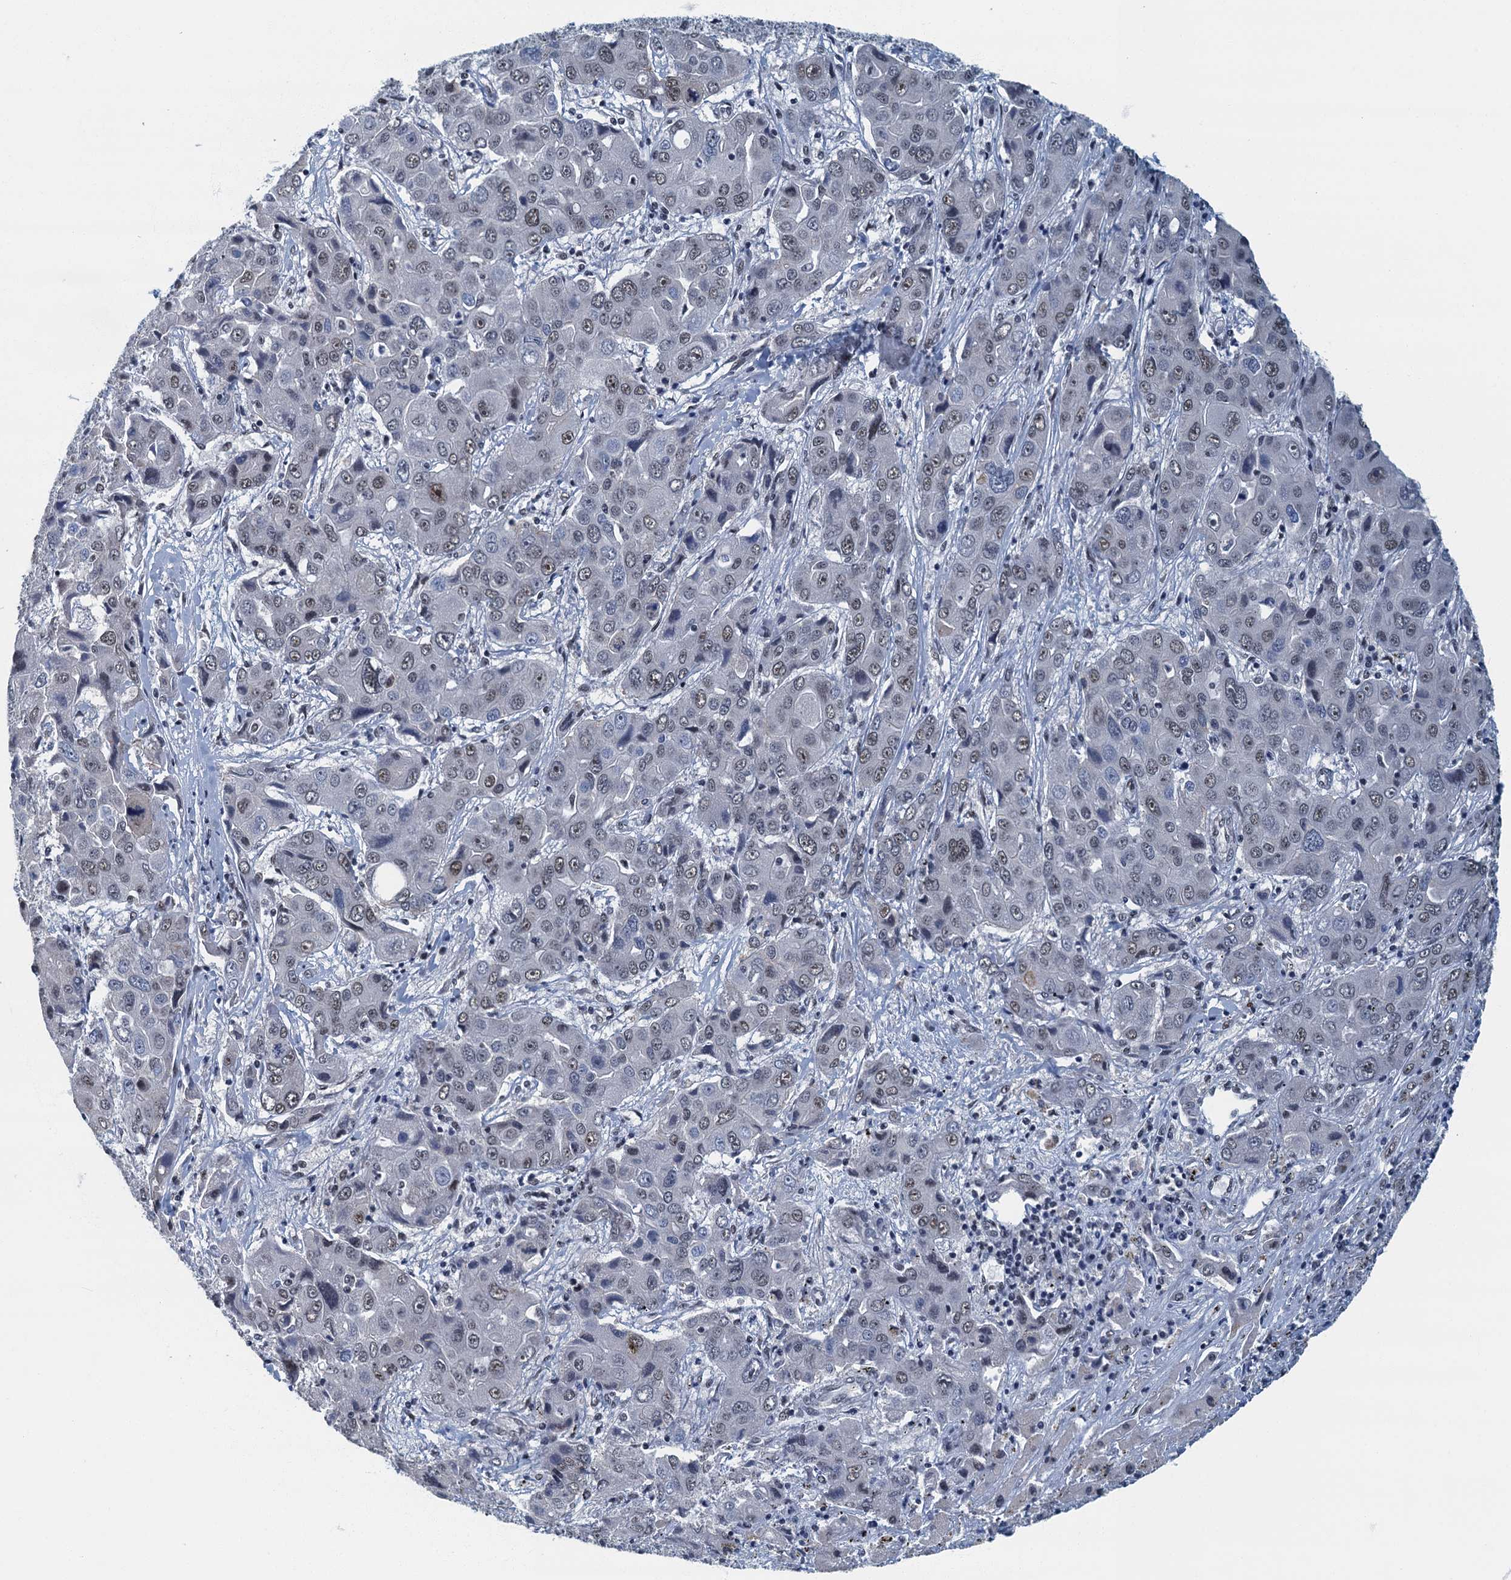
{"staining": {"intensity": "weak", "quantity": ">75%", "location": "nuclear"}, "tissue": "liver cancer", "cell_type": "Tumor cells", "image_type": "cancer", "snomed": [{"axis": "morphology", "description": "Cholangiocarcinoma"}, {"axis": "topography", "description": "Liver"}], "caption": "High-power microscopy captured an immunohistochemistry (IHC) micrograph of liver cancer (cholangiocarcinoma), revealing weak nuclear positivity in approximately >75% of tumor cells.", "gene": "GADL1", "patient": {"sex": "male", "age": 67}}